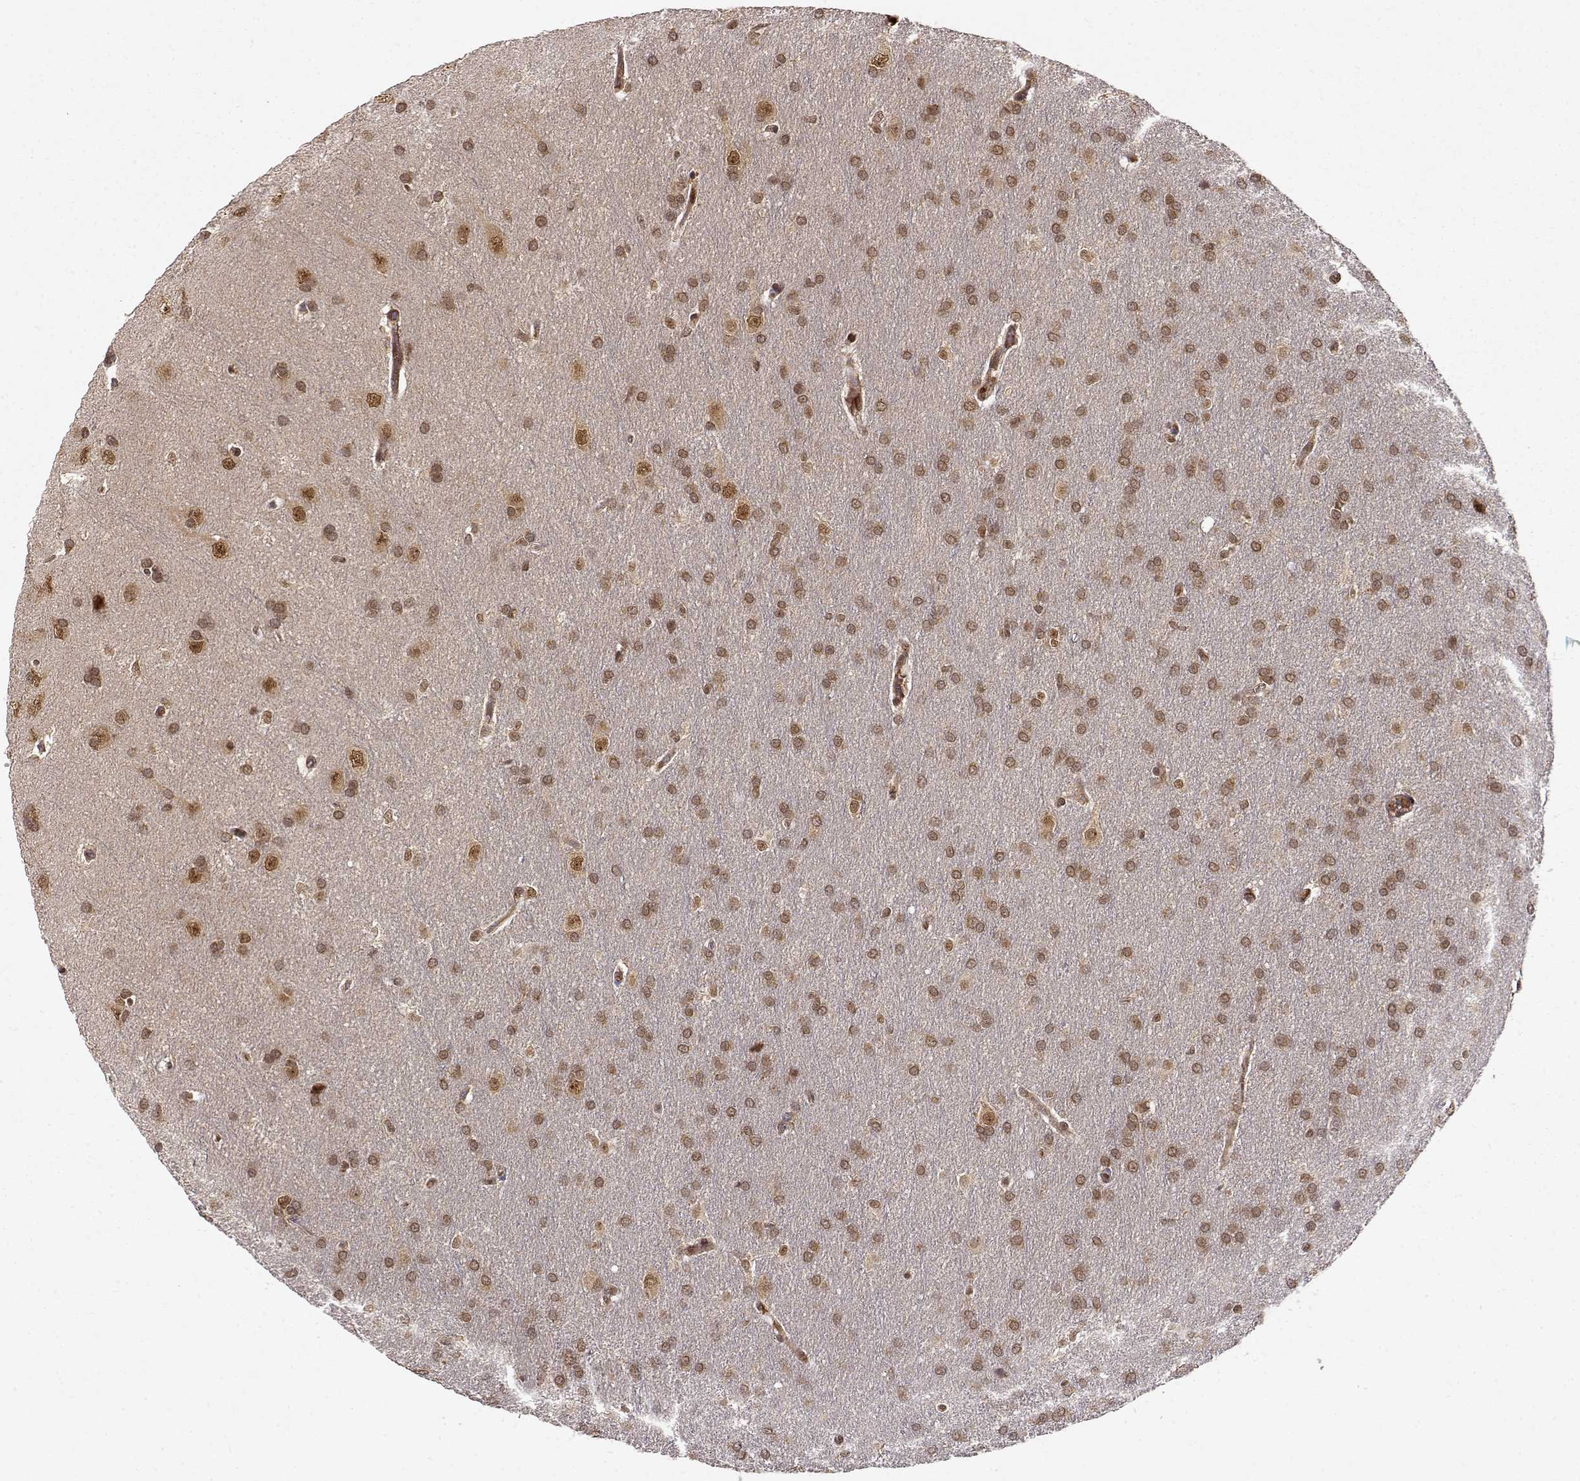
{"staining": {"intensity": "moderate", "quantity": ">75%", "location": "cytoplasmic/membranous,nuclear"}, "tissue": "glioma", "cell_type": "Tumor cells", "image_type": "cancer", "snomed": [{"axis": "morphology", "description": "Glioma, malignant, Low grade"}, {"axis": "topography", "description": "Brain"}], "caption": "DAB (3,3'-diaminobenzidine) immunohistochemical staining of malignant low-grade glioma demonstrates moderate cytoplasmic/membranous and nuclear protein staining in about >75% of tumor cells. The protein of interest is shown in brown color, while the nuclei are stained blue.", "gene": "MAEA", "patient": {"sex": "female", "age": 32}}